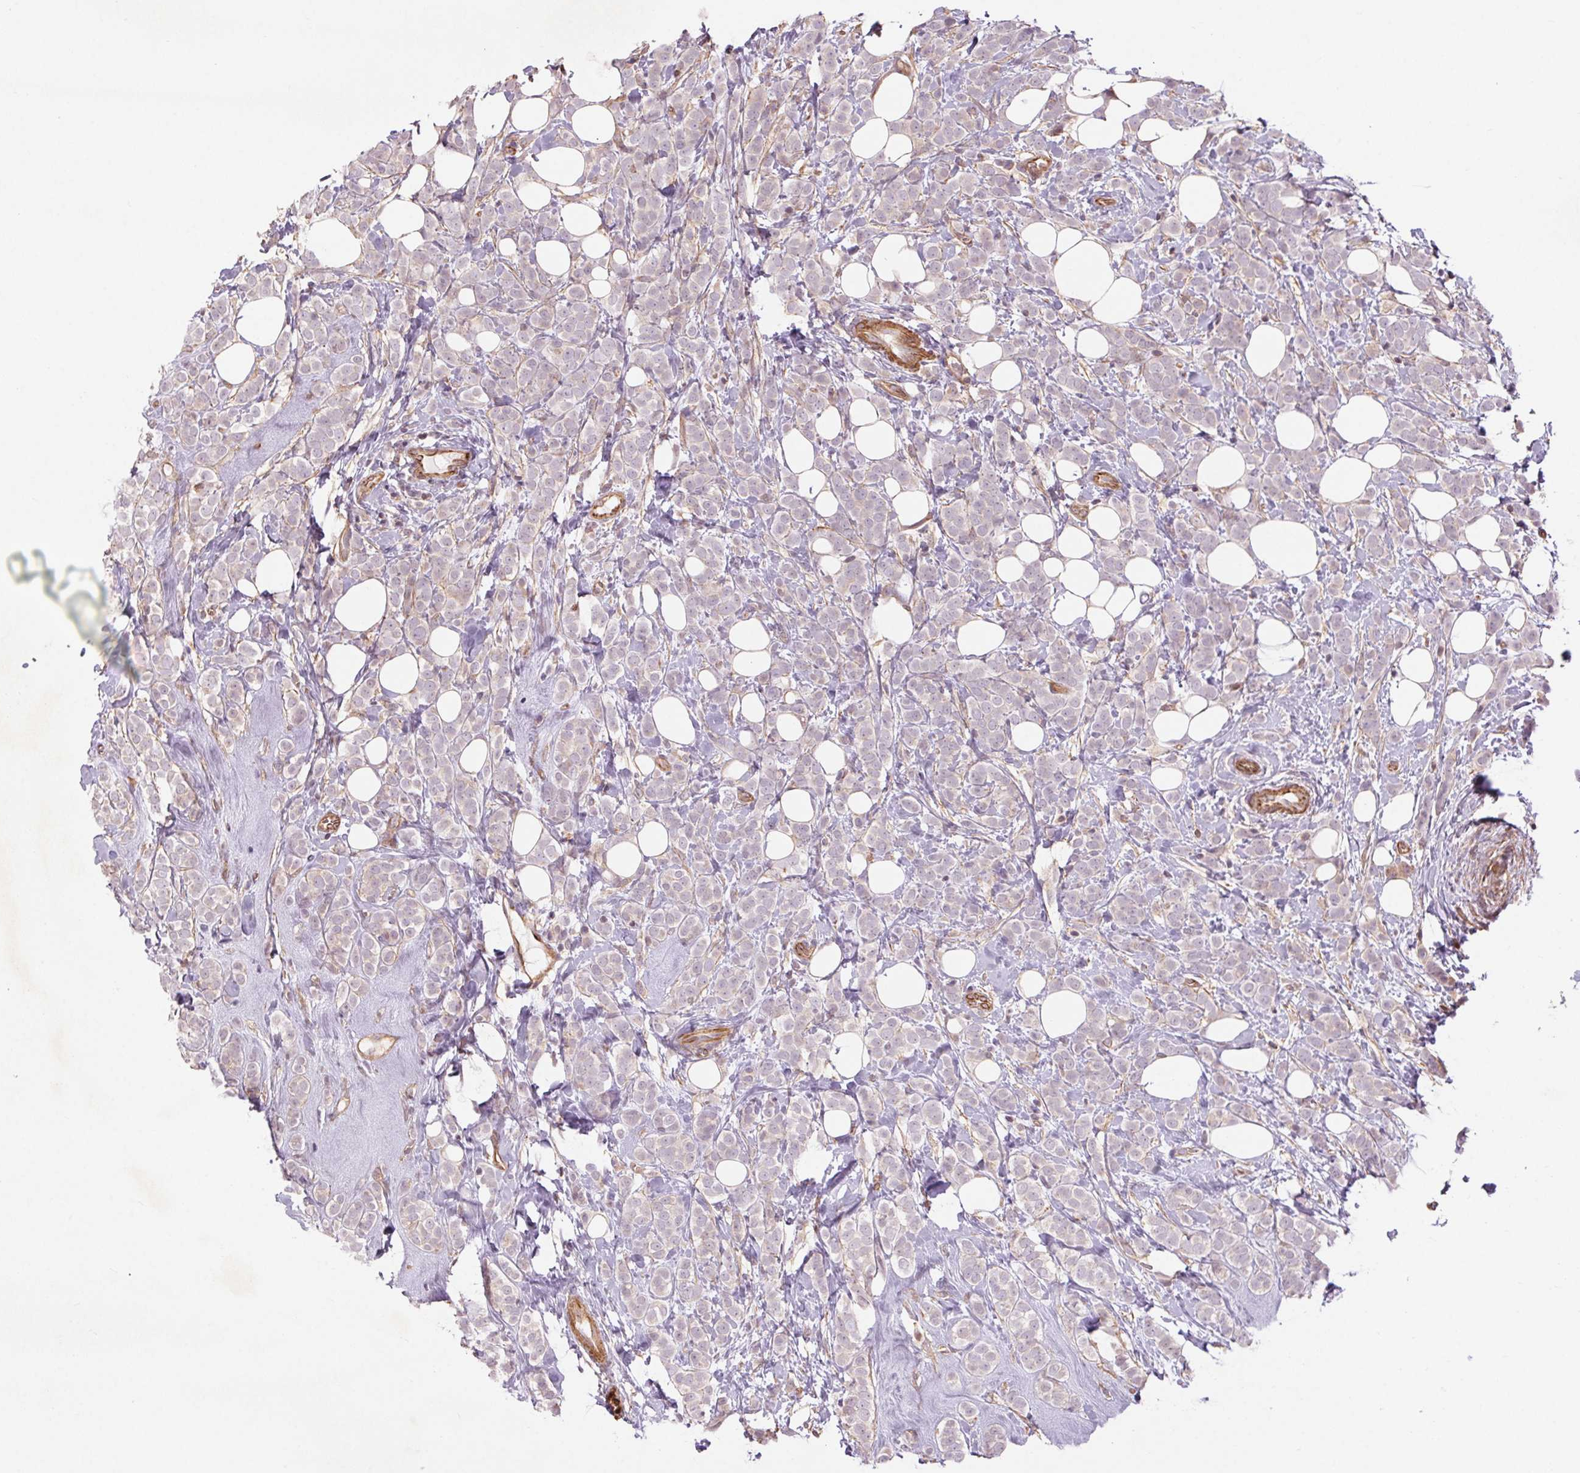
{"staining": {"intensity": "negative", "quantity": "none", "location": "none"}, "tissue": "breast cancer", "cell_type": "Tumor cells", "image_type": "cancer", "snomed": [{"axis": "morphology", "description": "Lobular carcinoma"}, {"axis": "topography", "description": "Breast"}], "caption": "DAB (3,3'-diaminobenzidine) immunohistochemical staining of human breast lobular carcinoma displays no significant positivity in tumor cells.", "gene": "CCSER1", "patient": {"sex": "female", "age": 49}}